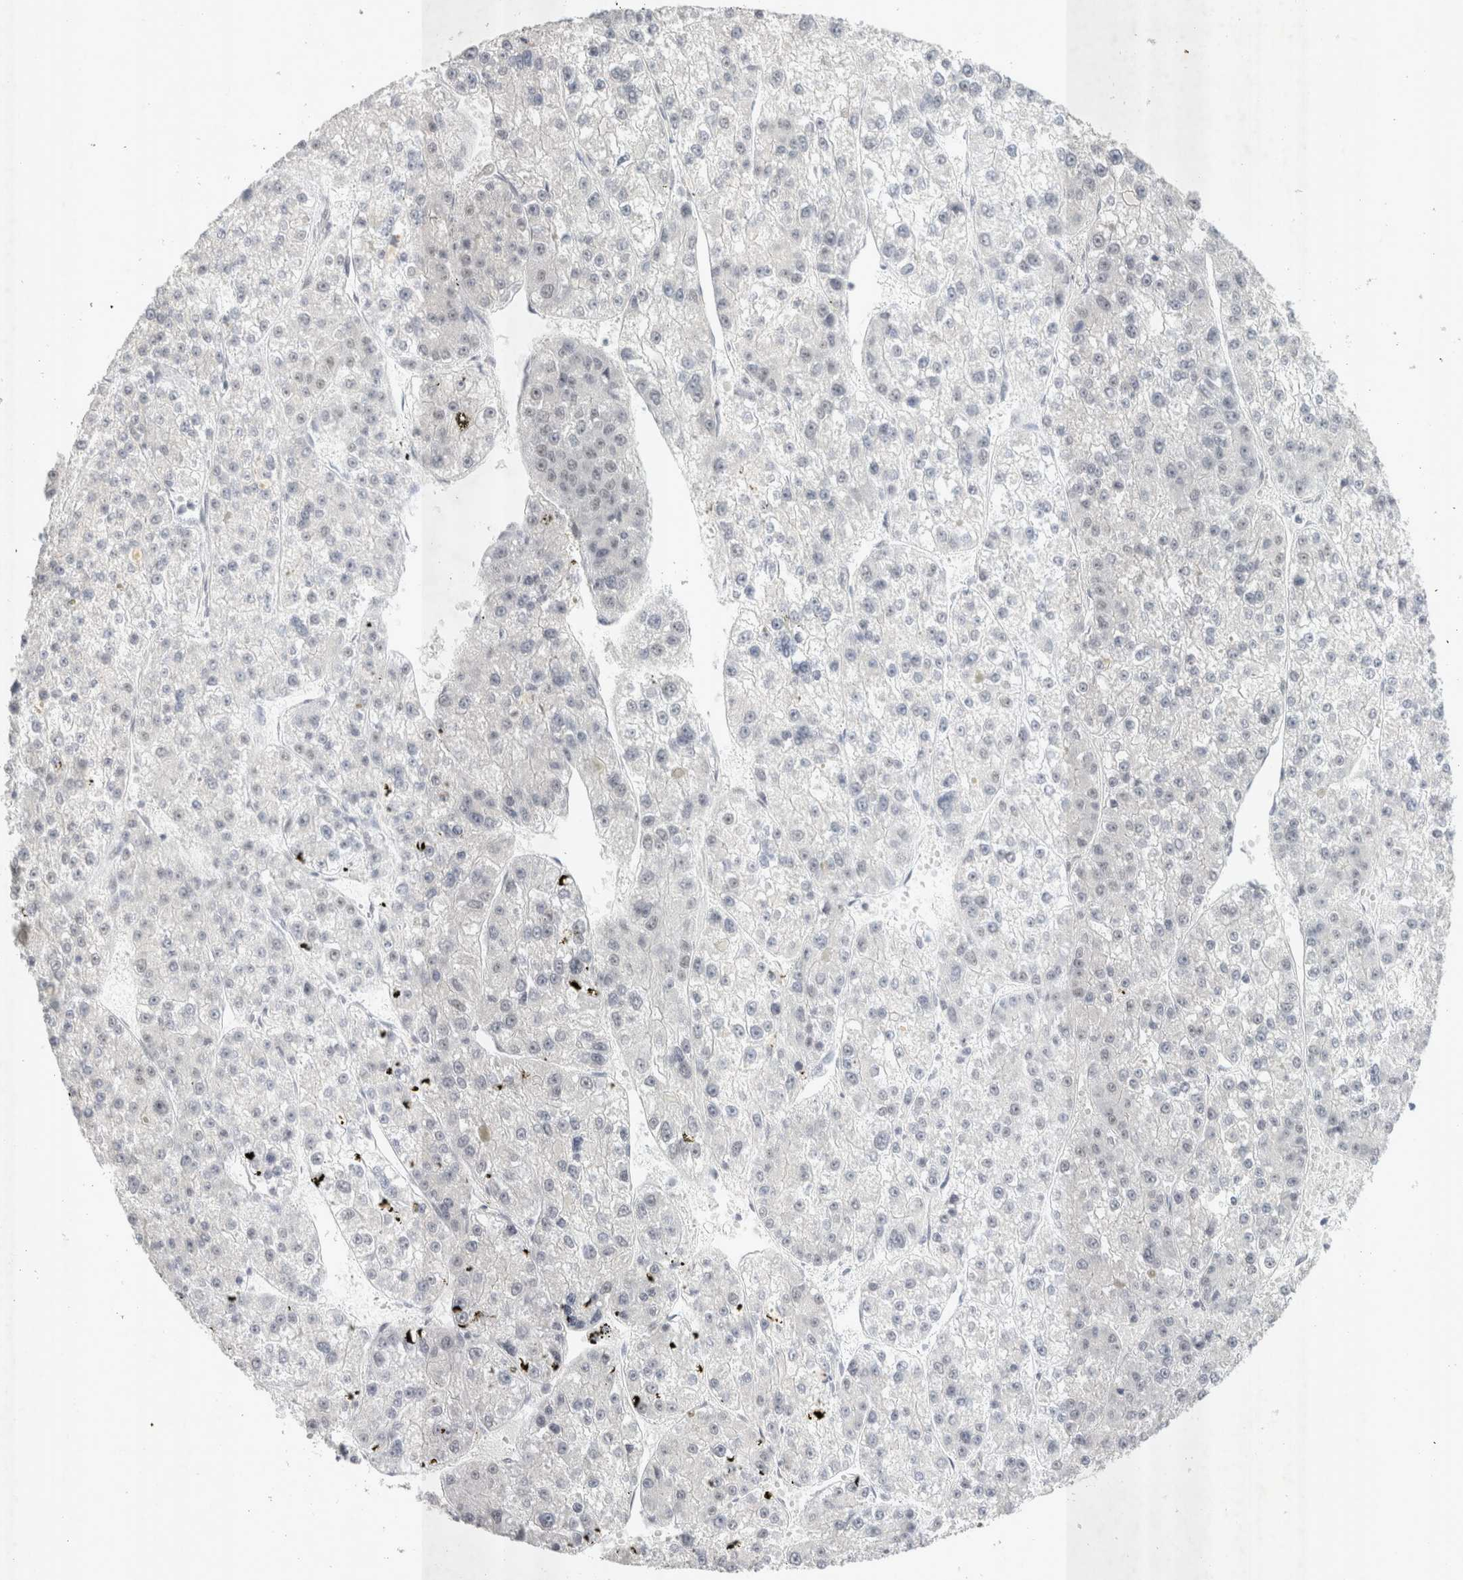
{"staining": {"intensity": "negative", "quantity": "none", "location": "none"}, "tissue": "liver cancer", "cell_type": "Tumor cells", "image_type": "cancer", "snomed": [{"axis": "morphology", "description": "Carcinoma, Hepatocellular, NOS"}, {"axis": "topography", "description": "Liver"}], "caption": "Immunohistochemical staining of human liver cancer (hepatocellular carcinoma) reveals no significant staining in tumor cells. The staining is performed using DAB (3,3'-diaminobenzidine) brown chromogen with nuclei counter-stained in using hematoxylin.", "gene": "RECQL4", "patient": {"sex": "female", "age": 73}}